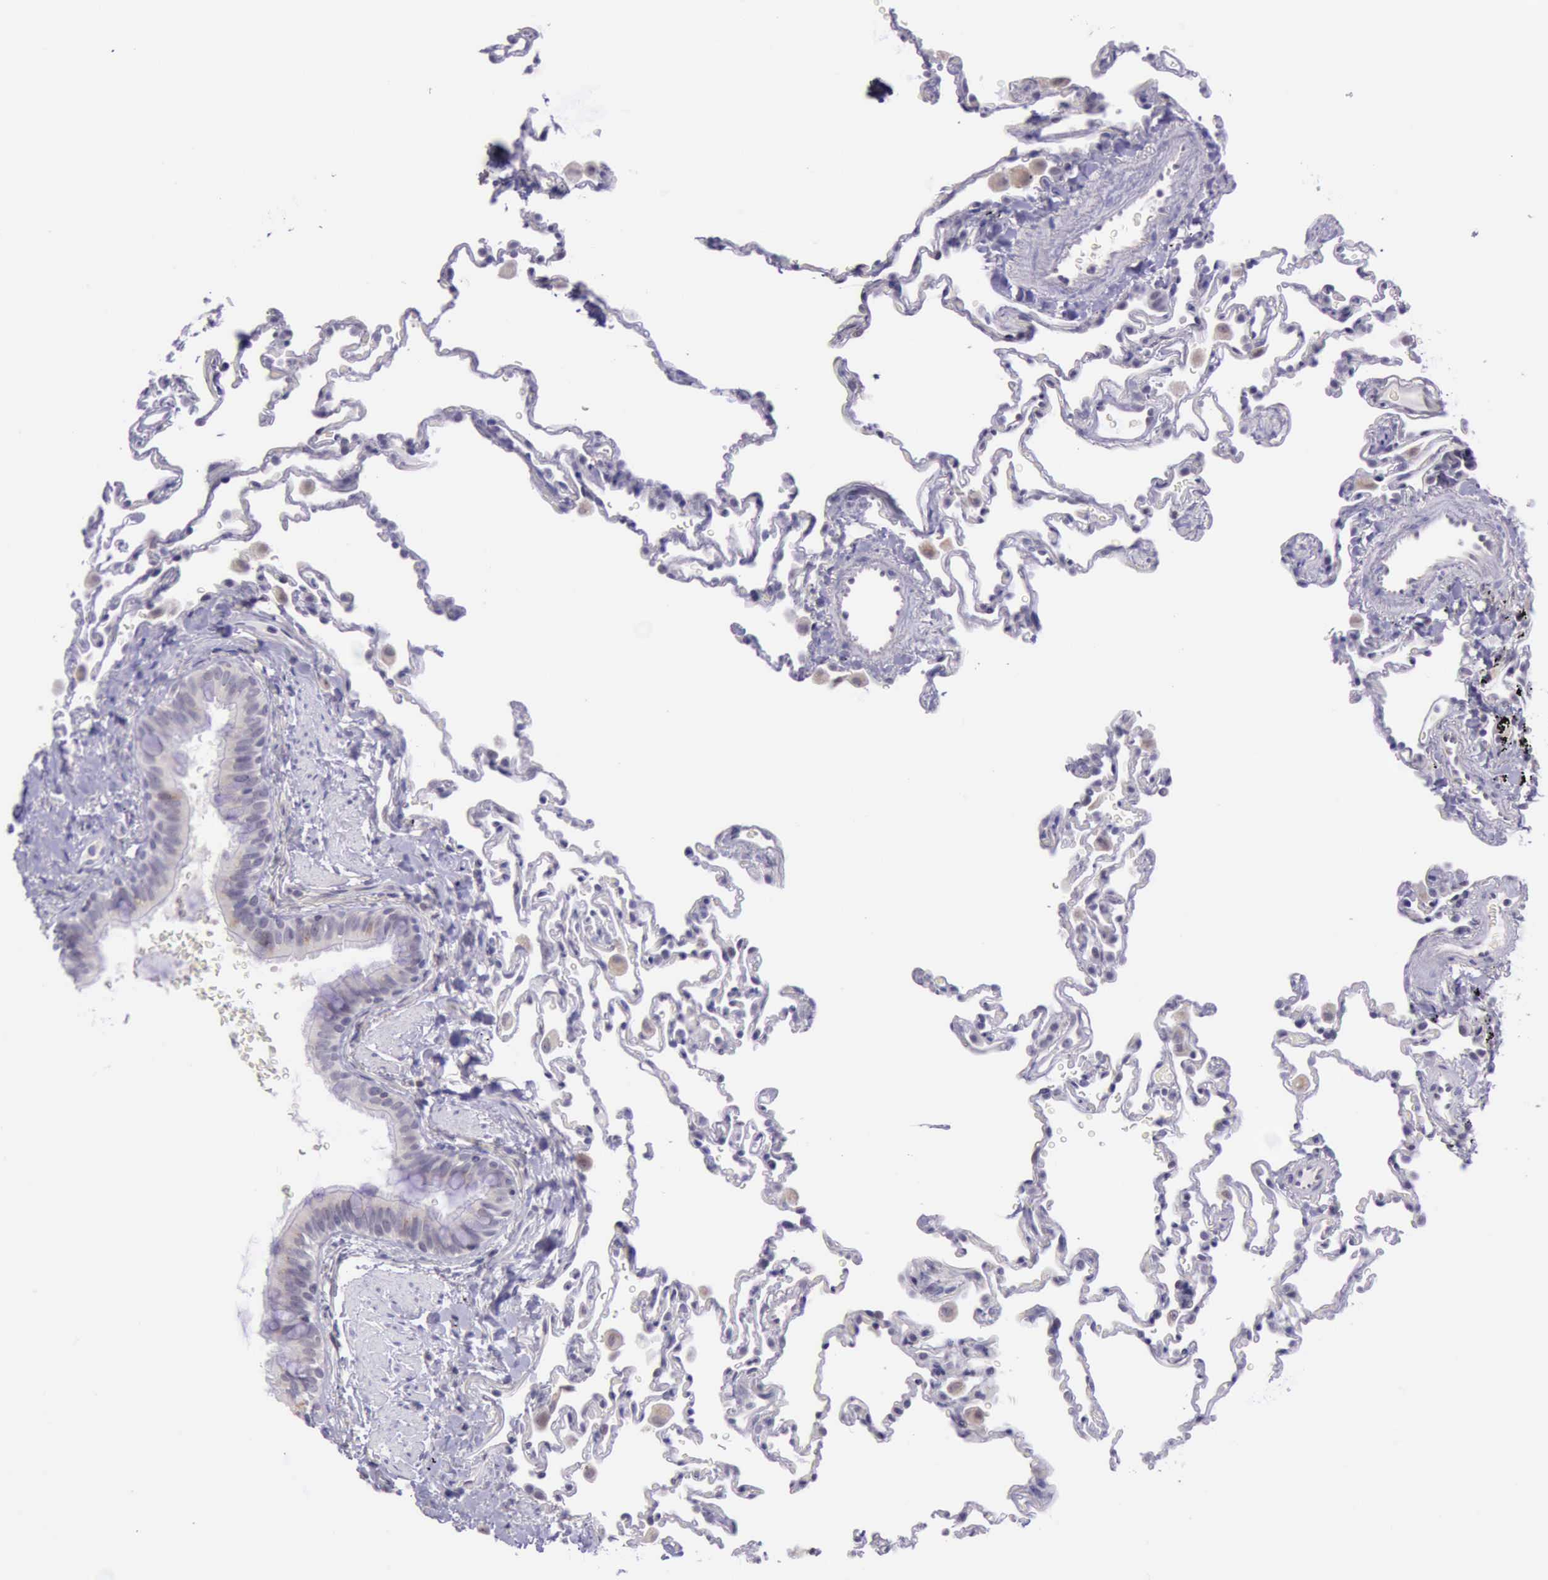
{"staining": {"intensity": "weak", "quantity": "<25%", "location": "nuclear"}, "tissue": "lung", "cell_type": "Alveolar cells", "image_type": "normal", "snomed": [{"axis": "morphology", "description": "Normal tissue, NOS"}, {"axis": "topography", "description": "Lung"}], "caption": "This is an immunohistochemistry (IHC) image of benign human lung. There is no positivity in alveolar cells.", "gene": "PARP1", "patient": {"sex": "male", "age": 59}}